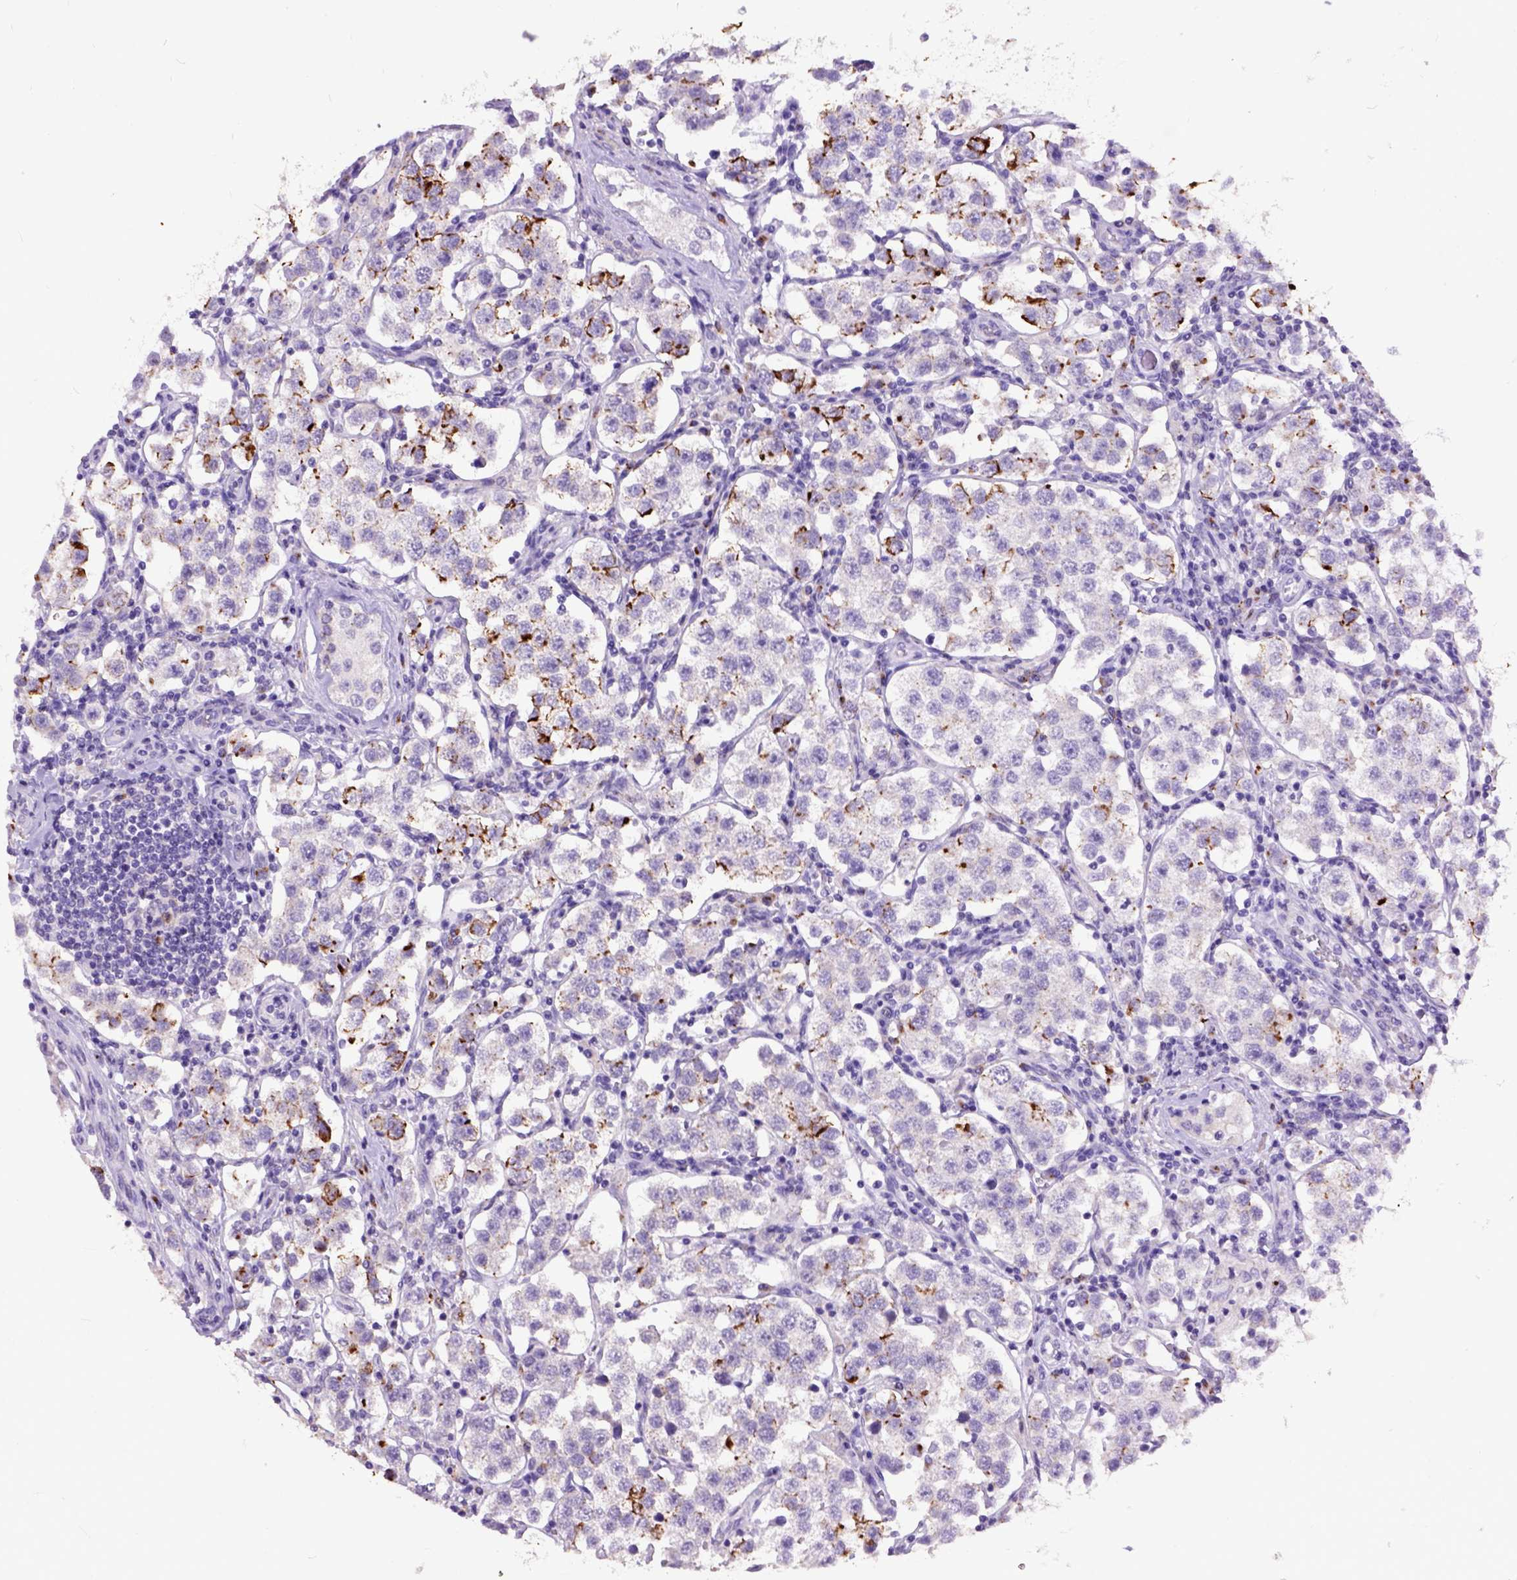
{"staining": {"intensity": "negative", "quantity": "none", "location": "none"}, "tissue": "testis cancer", "cell_type": "Tumor cells", "image_type": "cancer", "snomed": [{"axis": "morphology", "description": "Seminoma, NOS"}, {"axis": "topography", "description": "Testis"}], "caption": "A high-resolution photomicrograph shows IHC staining of testis cancer (seminoma), which reveals no significant staining in tumor cells.", "gene": "RAB25", "patient": {"sex": "male", "age": 37}}